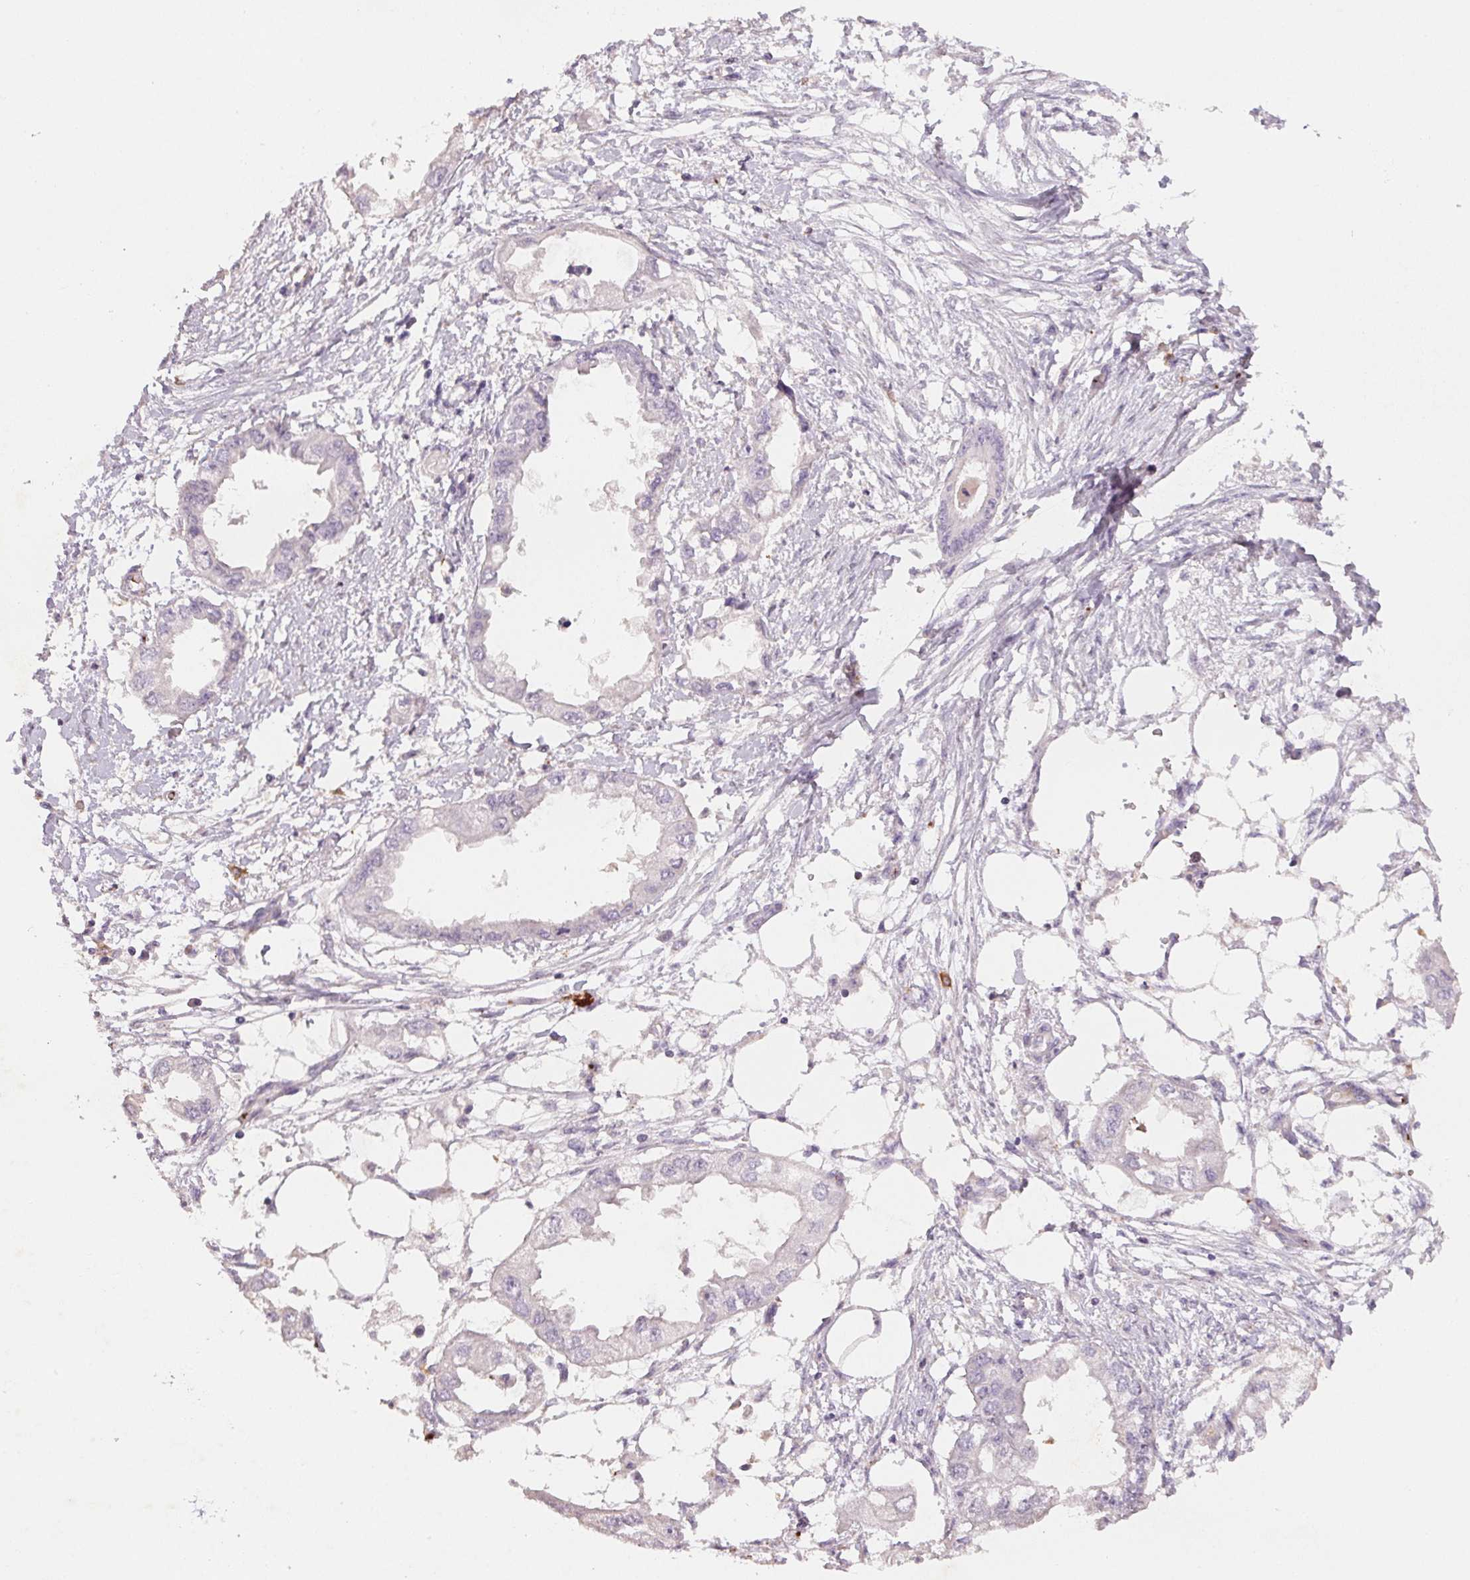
{"staining": {"intensity": "negative", "quantity": "none", "location": "none"}, "tissue": "endometrial cancer", "cell_type": "Tumor cells", "image_type": "cancer", "snomed": [{"axis": "morphology", "description": "Adenocarcinoma, NOS"}, {"axis": "morphology", "description": "Adenocarcinoma, metastatic, NOS"}, {"axis": "topography", "description": "Adipose tissue"}, {"axis": "topography", "description": "Endometrium"}], "caption": "Immunohistochemical staining of endometrial cancer (adenocarcinoma) exhibits no significant staining in tumor cells.", "gene": "ANKRD13B", "patient": {"sex": "female", "age": 67}}